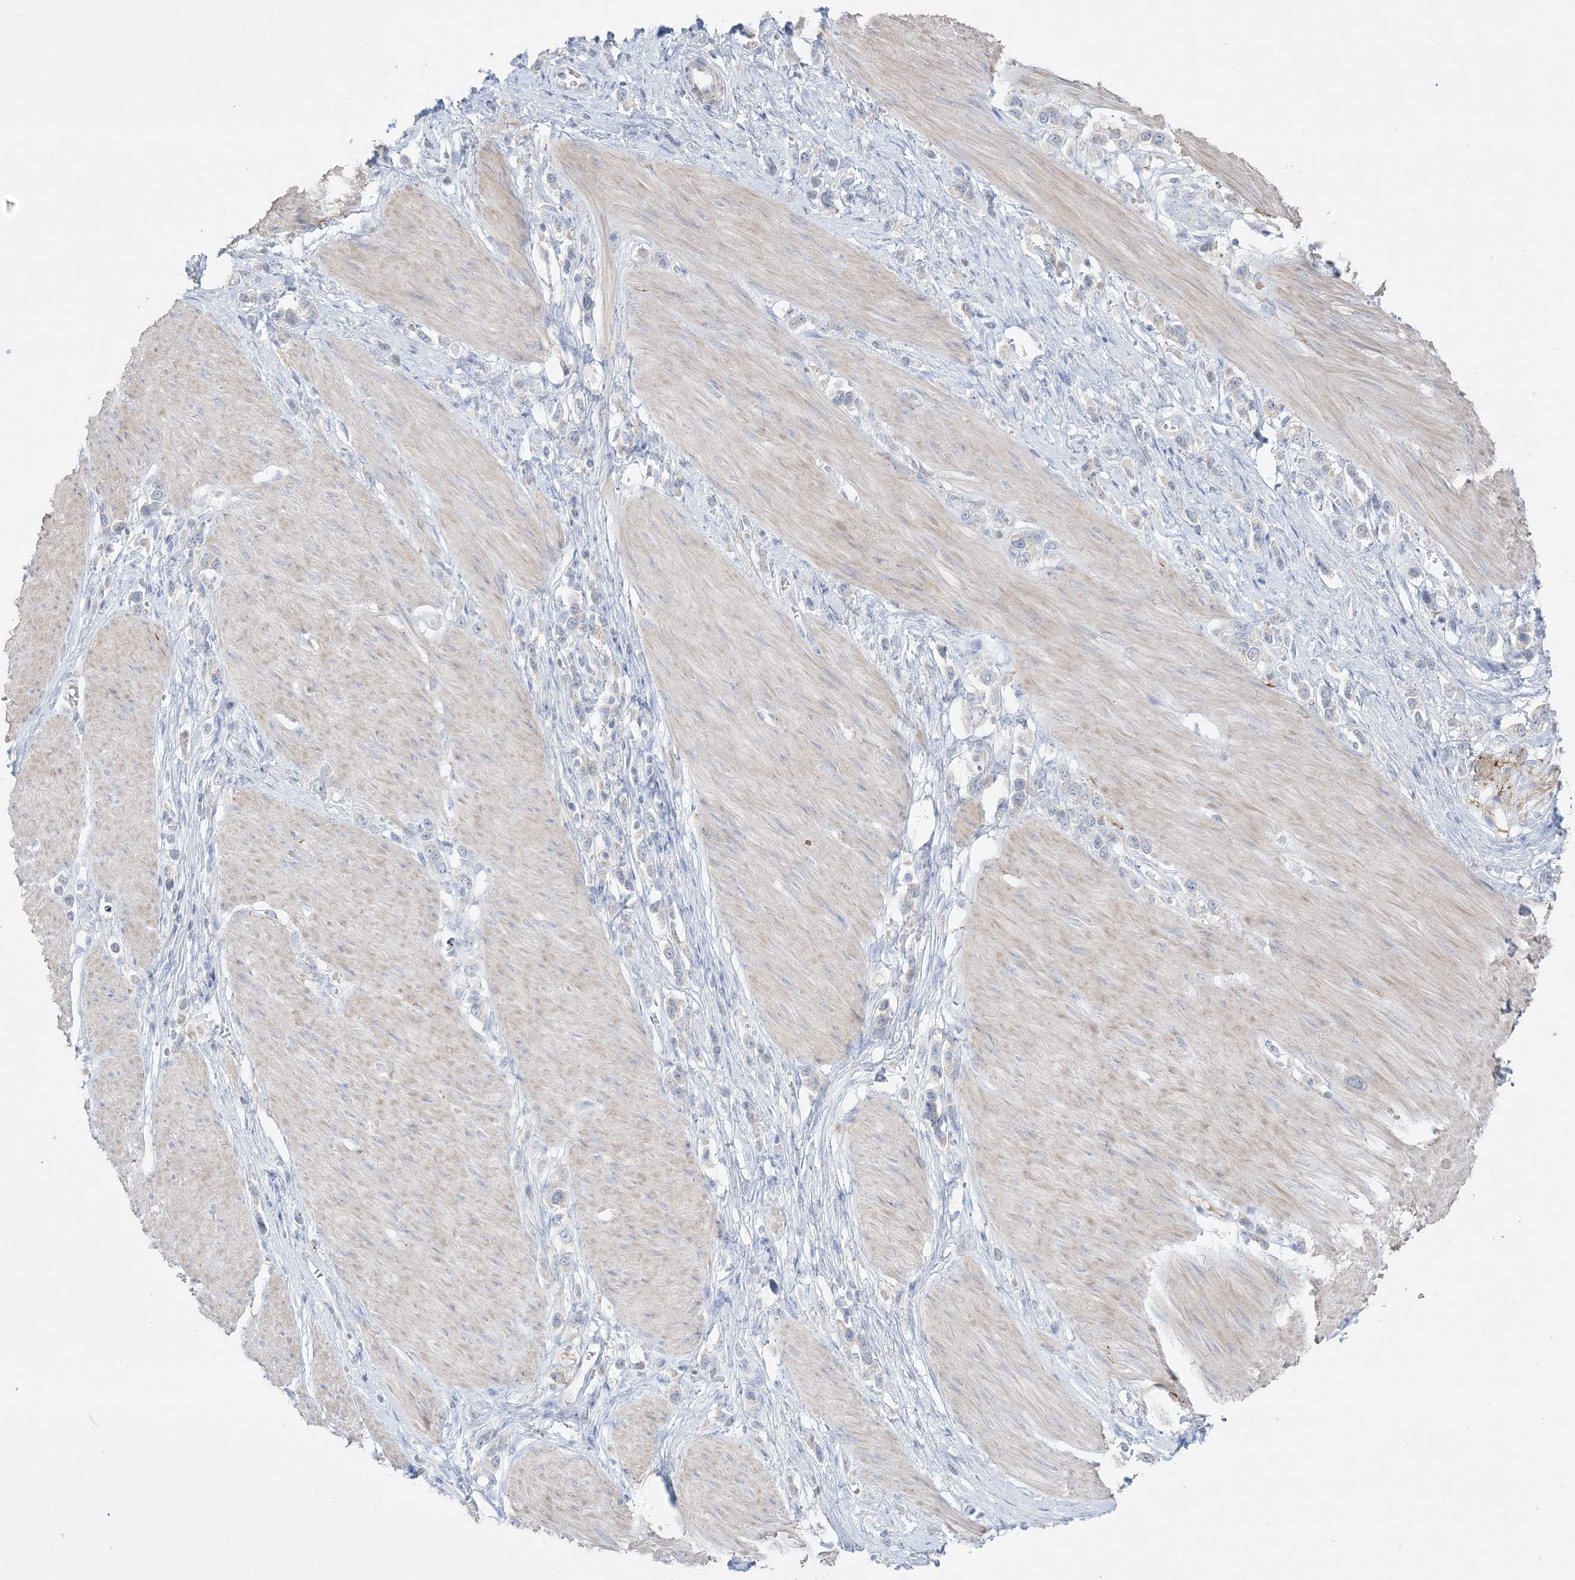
{"staining": {"intensity": "negative", "quantity": "none", "location": "none"}, "tissue": "stomach cancer", "cell_type": "Tumor cells", "image_type": "cancer", "snomed": [{"axis": "morphology", "description": "Adenocarcinoma, NOS"}, {"axis": "topography", "description": "Stomach"}], "caption": "Stomach cancer was stained to show a protein in brown. There is no significant expression in tumor cells.", "gene": "FAM184A", "patient": {"sex": "female", "age": 65}}